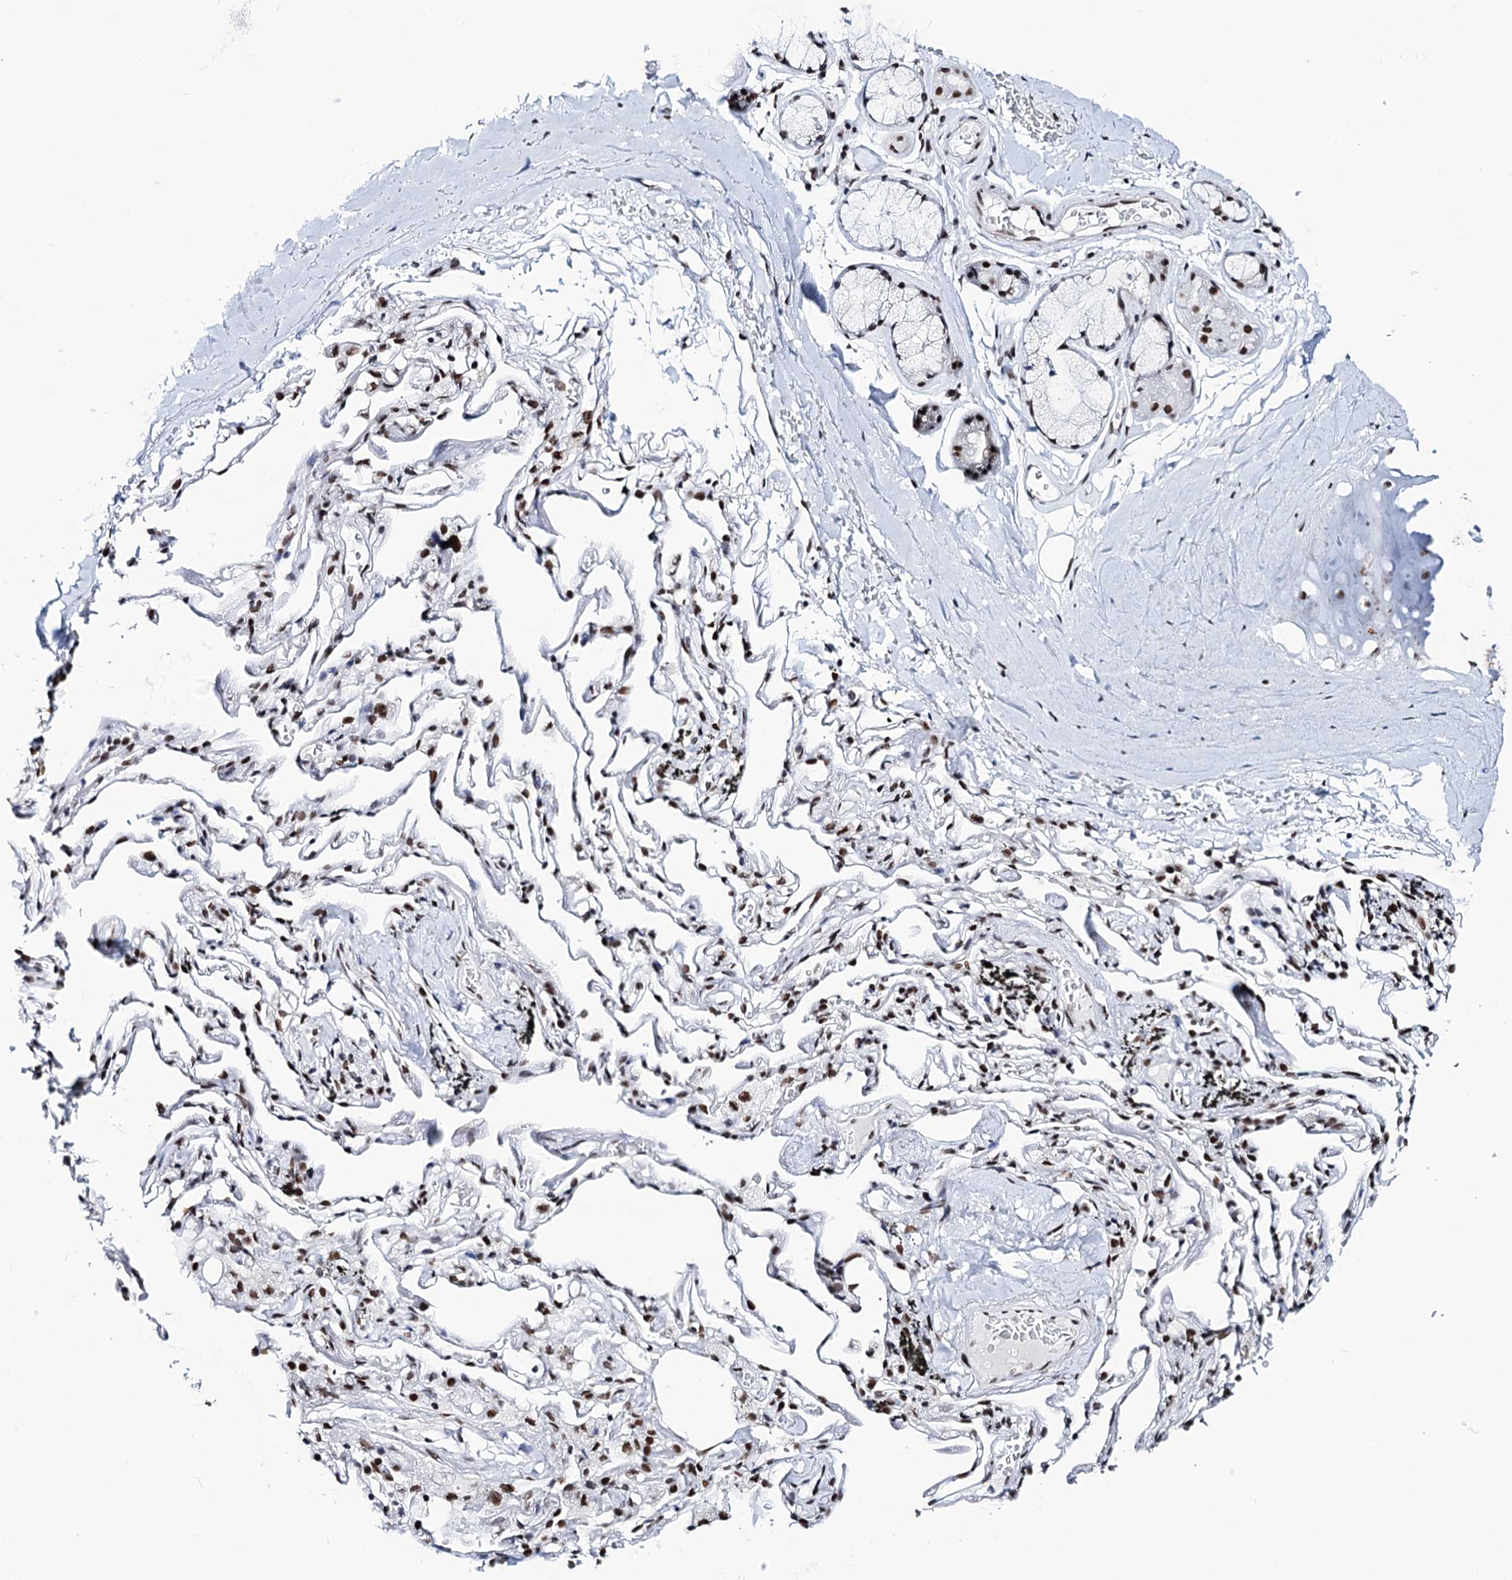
{"staining": {"intensity": "negative", "quantity": "none", "location": "none"}, "tissue": "adipose tissue", "cell_type": "Adipocytes", "image_type": "normal", "snomed": [{"axis": "morphology", "description": "Normal tissue, NOS"}, {"axis": "topography", "description": "Lymph node"}, {"axis": "topography", "description": "Bronchus"}], "caption": "Adipose tissue was stained to show a protein in brown. There is no significant positivity in adipocytes. (Stains: DAB (3,3'-diaminobenzidine) immunohistochemistry with hematoxylin counter stain, Microscopy: brightfield microscopy at high magnification).", "gene": "MATR3", "patient": {"sex": "male", "age": 63}}